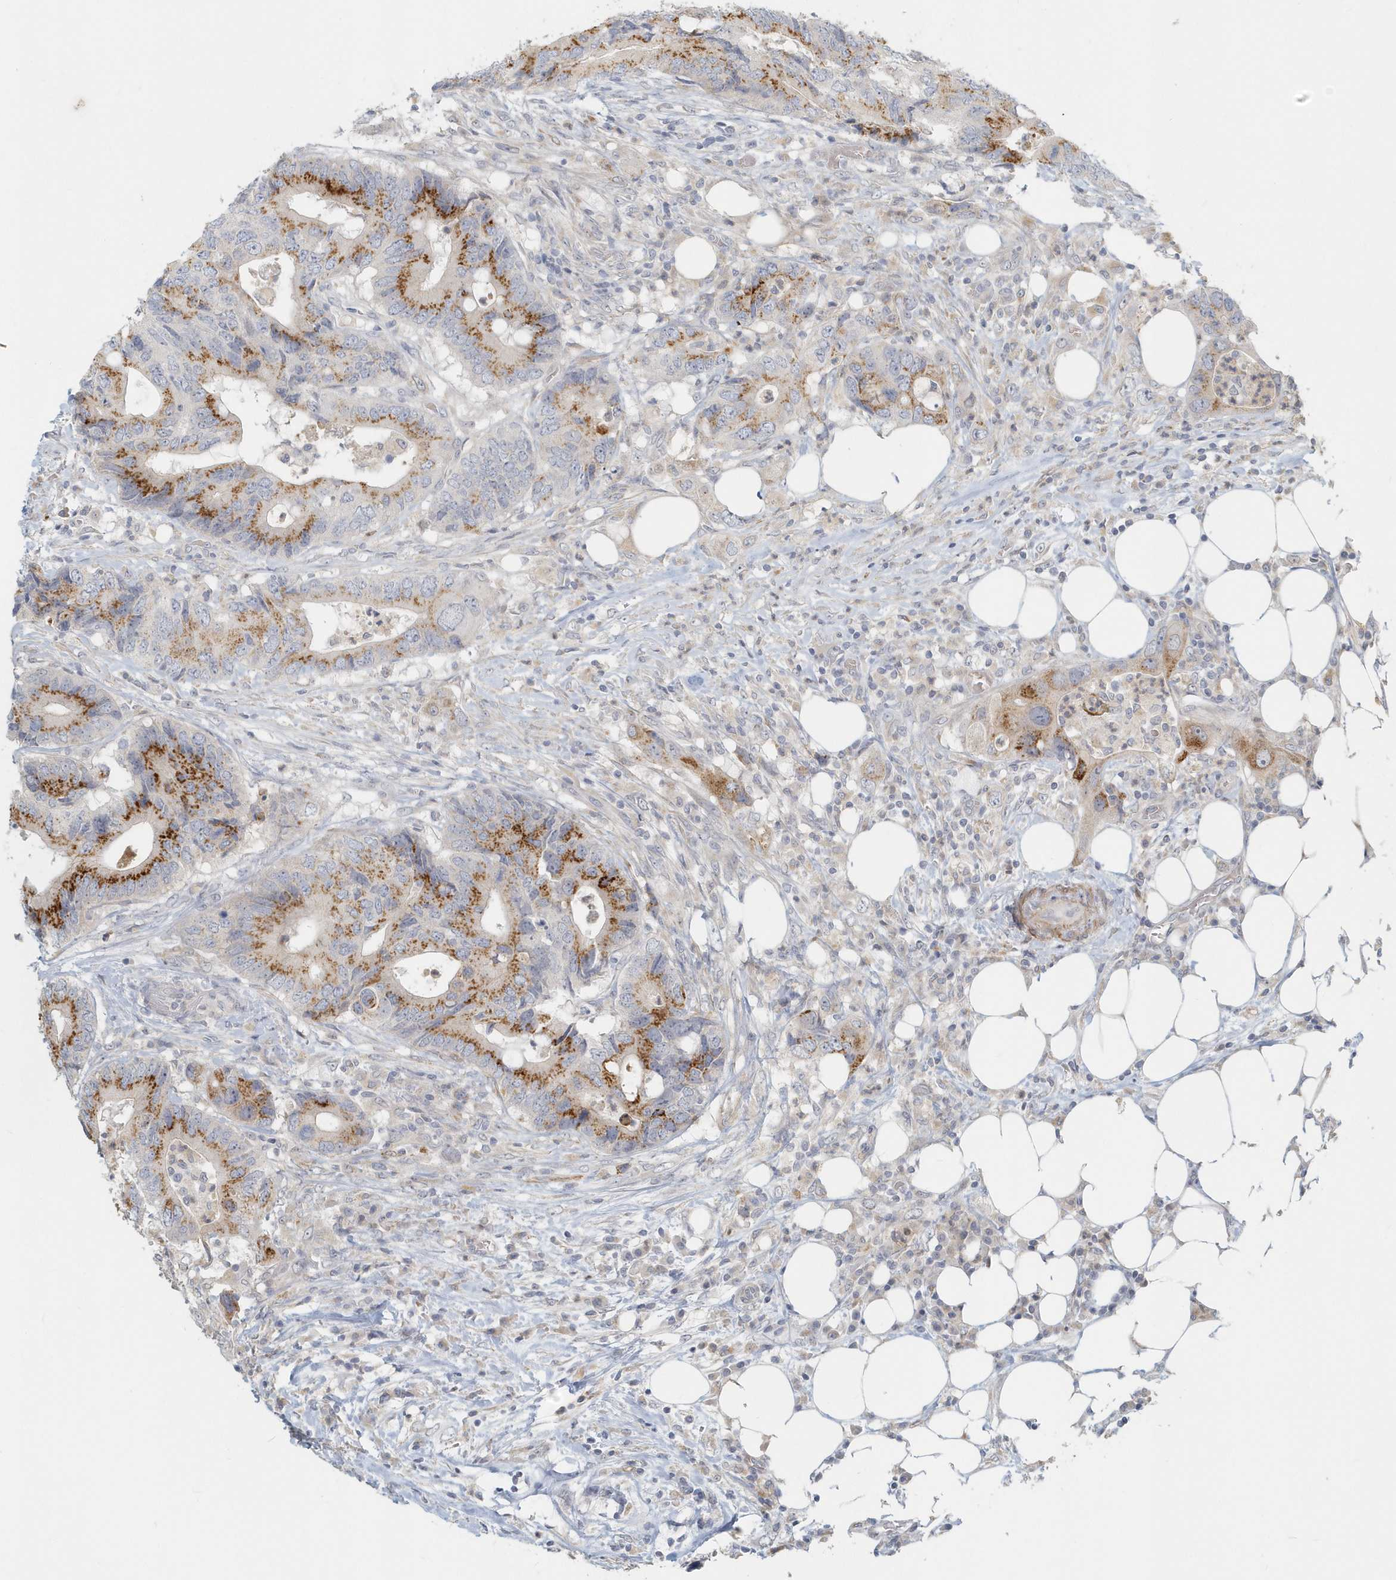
{"staining": {"intensity": "strong", "quantity": "25%-75%", "location": "cytoplasmic/membranous"}, "tissue": "colorectal cancer", "cell_type": "Tumor cells", "image_type": "cancer", "snomed": [{"axis": "morphology", "description": "Adenocarcinoma, NOS"}, {"axis": "topography", "description": "Colon"}], "caption": "Protein expression analysis of adenocarcinoma (colorectal) exhibits strong cytoplasmic/membranous expression in about 25%-75% of tumor cells. The staining was performed using DAB (3,3'-diaminobenzidine) to visualize the protein expression in brown, while the nuclei were stained in blue with hematoxylin (Magnification: 20x).", "gene": "NAPB", "patient": {"sex": "male", "age": 71}}